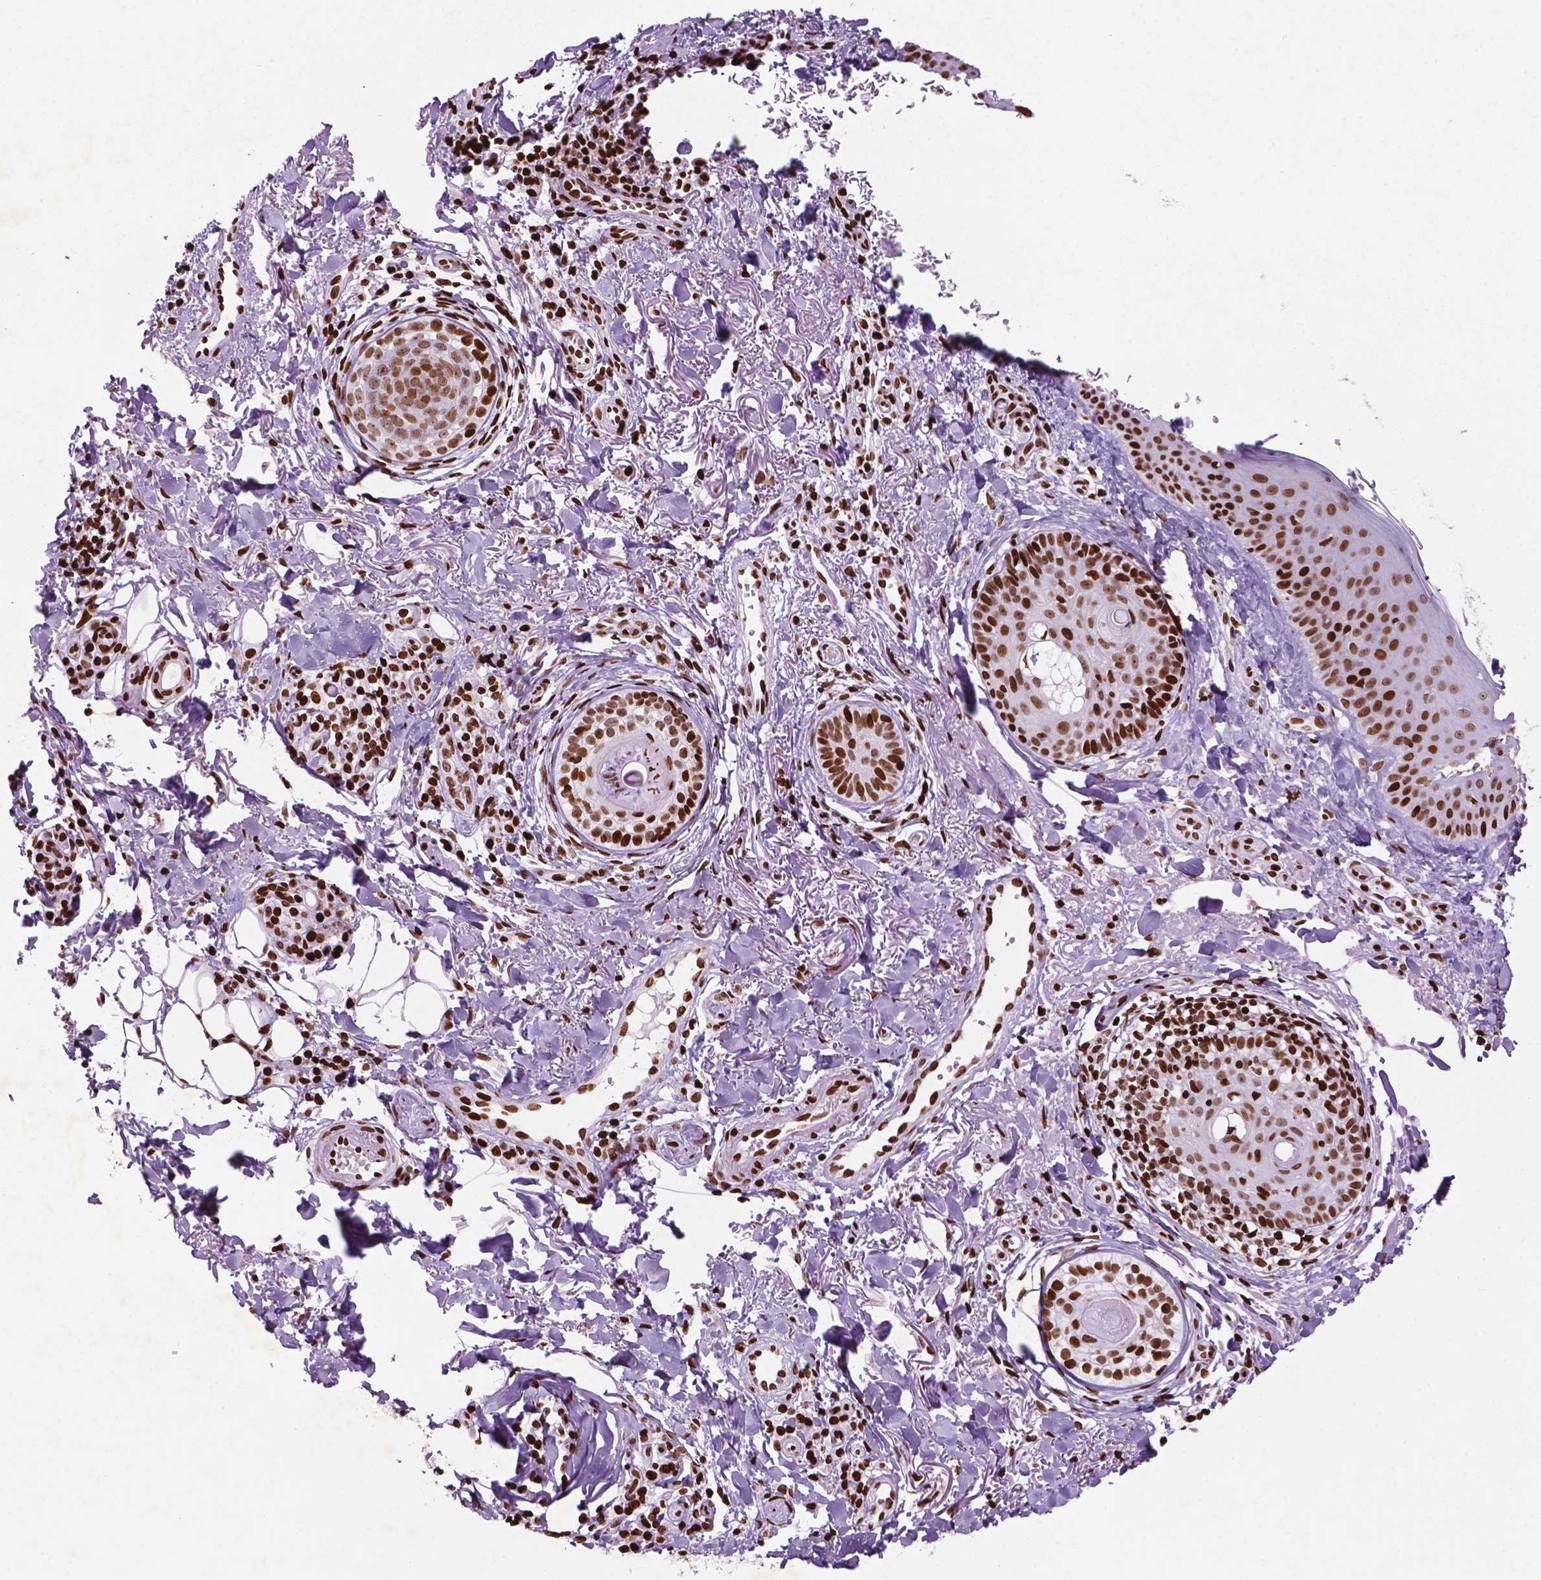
{"staining": {"intensity": "strong", "quantity": ">75%", "location": "nuclear"}, "tissue": "skin cancer", "cell_type": "Tumor cells", "image_type": "cancer", "snomed": [{"axis": "morphology", "description": "Basal cell carcinoma"}, {"axis": "topography", "description": "Skin"}], "caption": "Immunohistochemical staining of human basal cell carcinoma (skin) demonstrates strong nuclear protein staining in about >75% of tumor cells.", "gene": "TMEM250", "patient": {"sex": "male", "age": 65}}